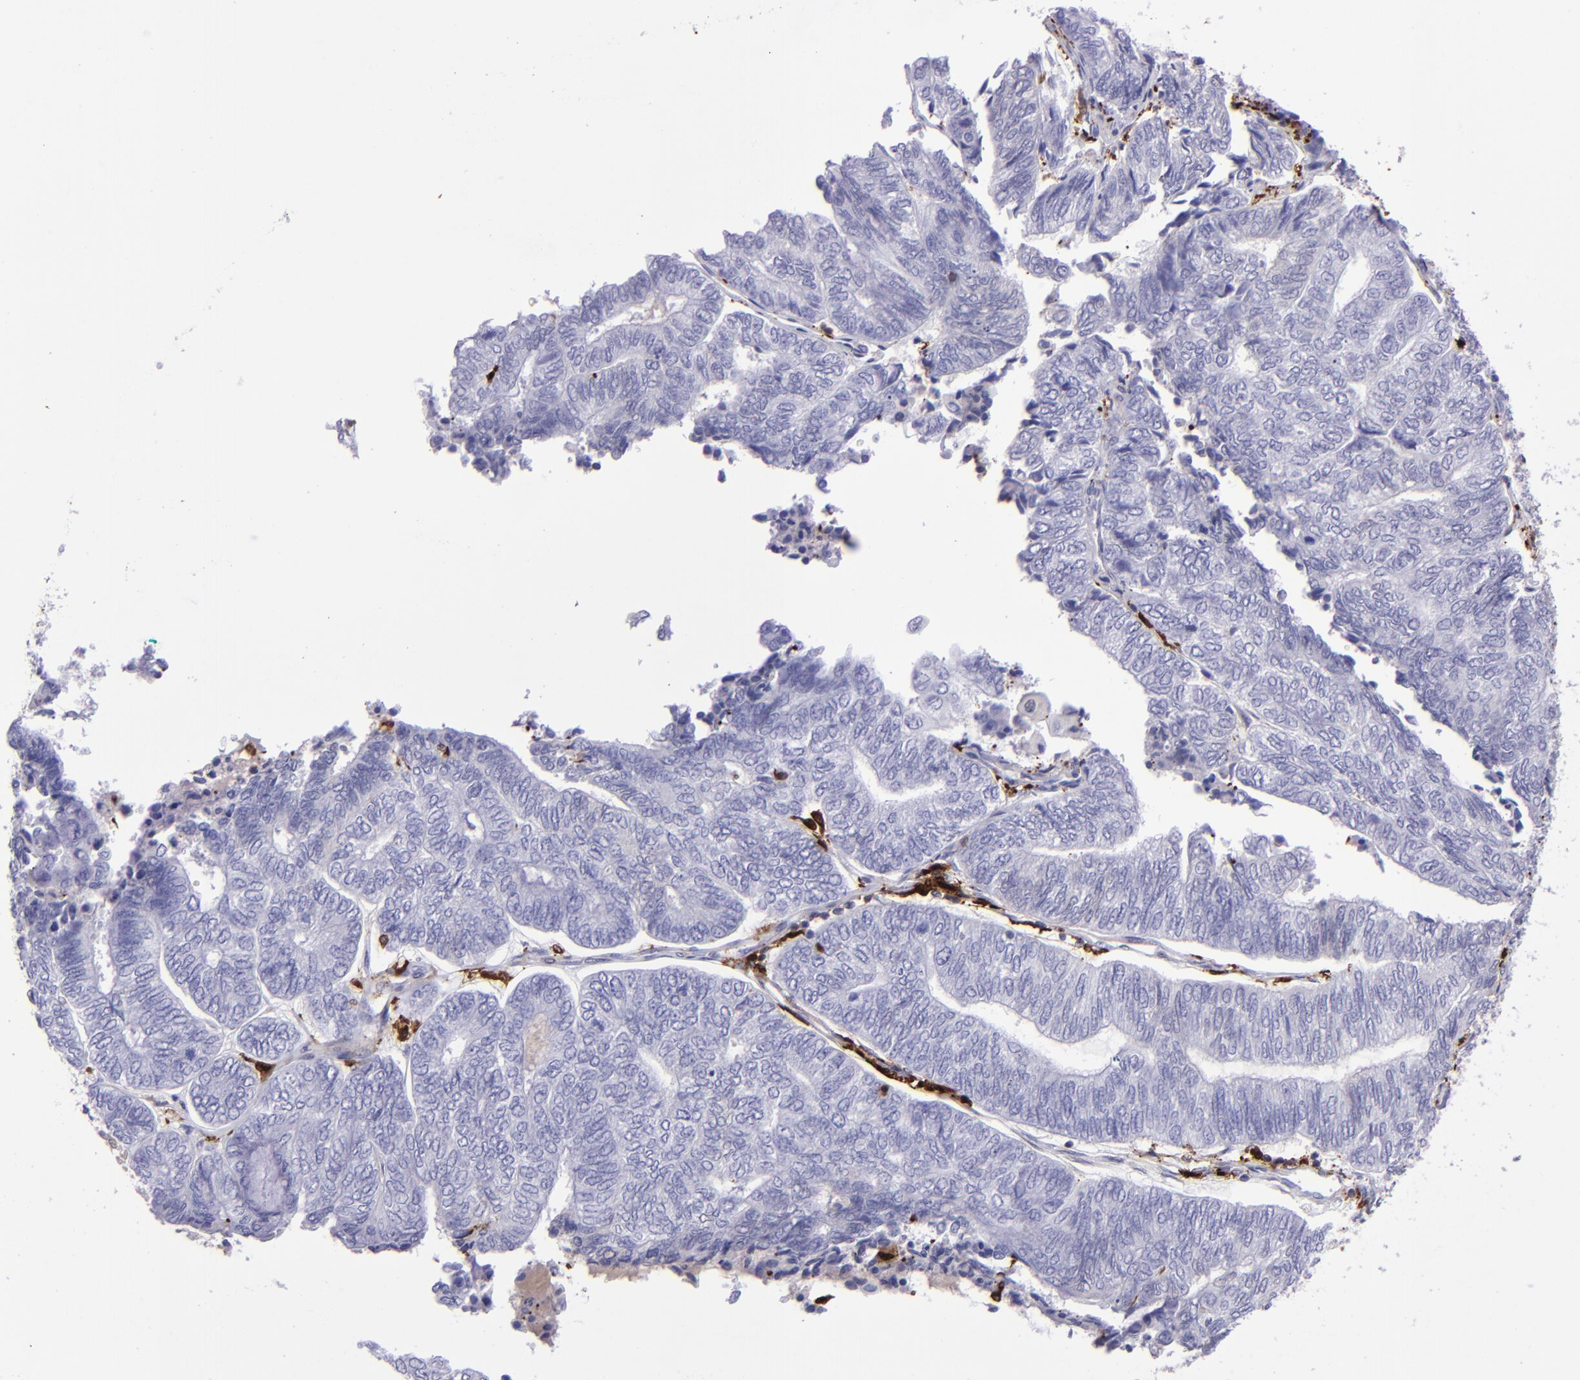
{"staining": {"intensity": "negative", "quantity": "none", "location": "none"}, "tissue": "endometrial cancer", "cell_type": "Tumor cells", "image_type": "cancer", "snomed": [{"axis": "morphology", "description": "Adenocarcinoma, NOS"}, {"axis": "topography", "description": "Uterus"}, {"axis": "topography", "description": "Endometrium"}], "caption": "Immunohistochemistry of adenocarcinoma (endometrial) reveals no staining in tumor cells.", "gene": "TYMP", "patient": {"sex": "female", "age": 70}}